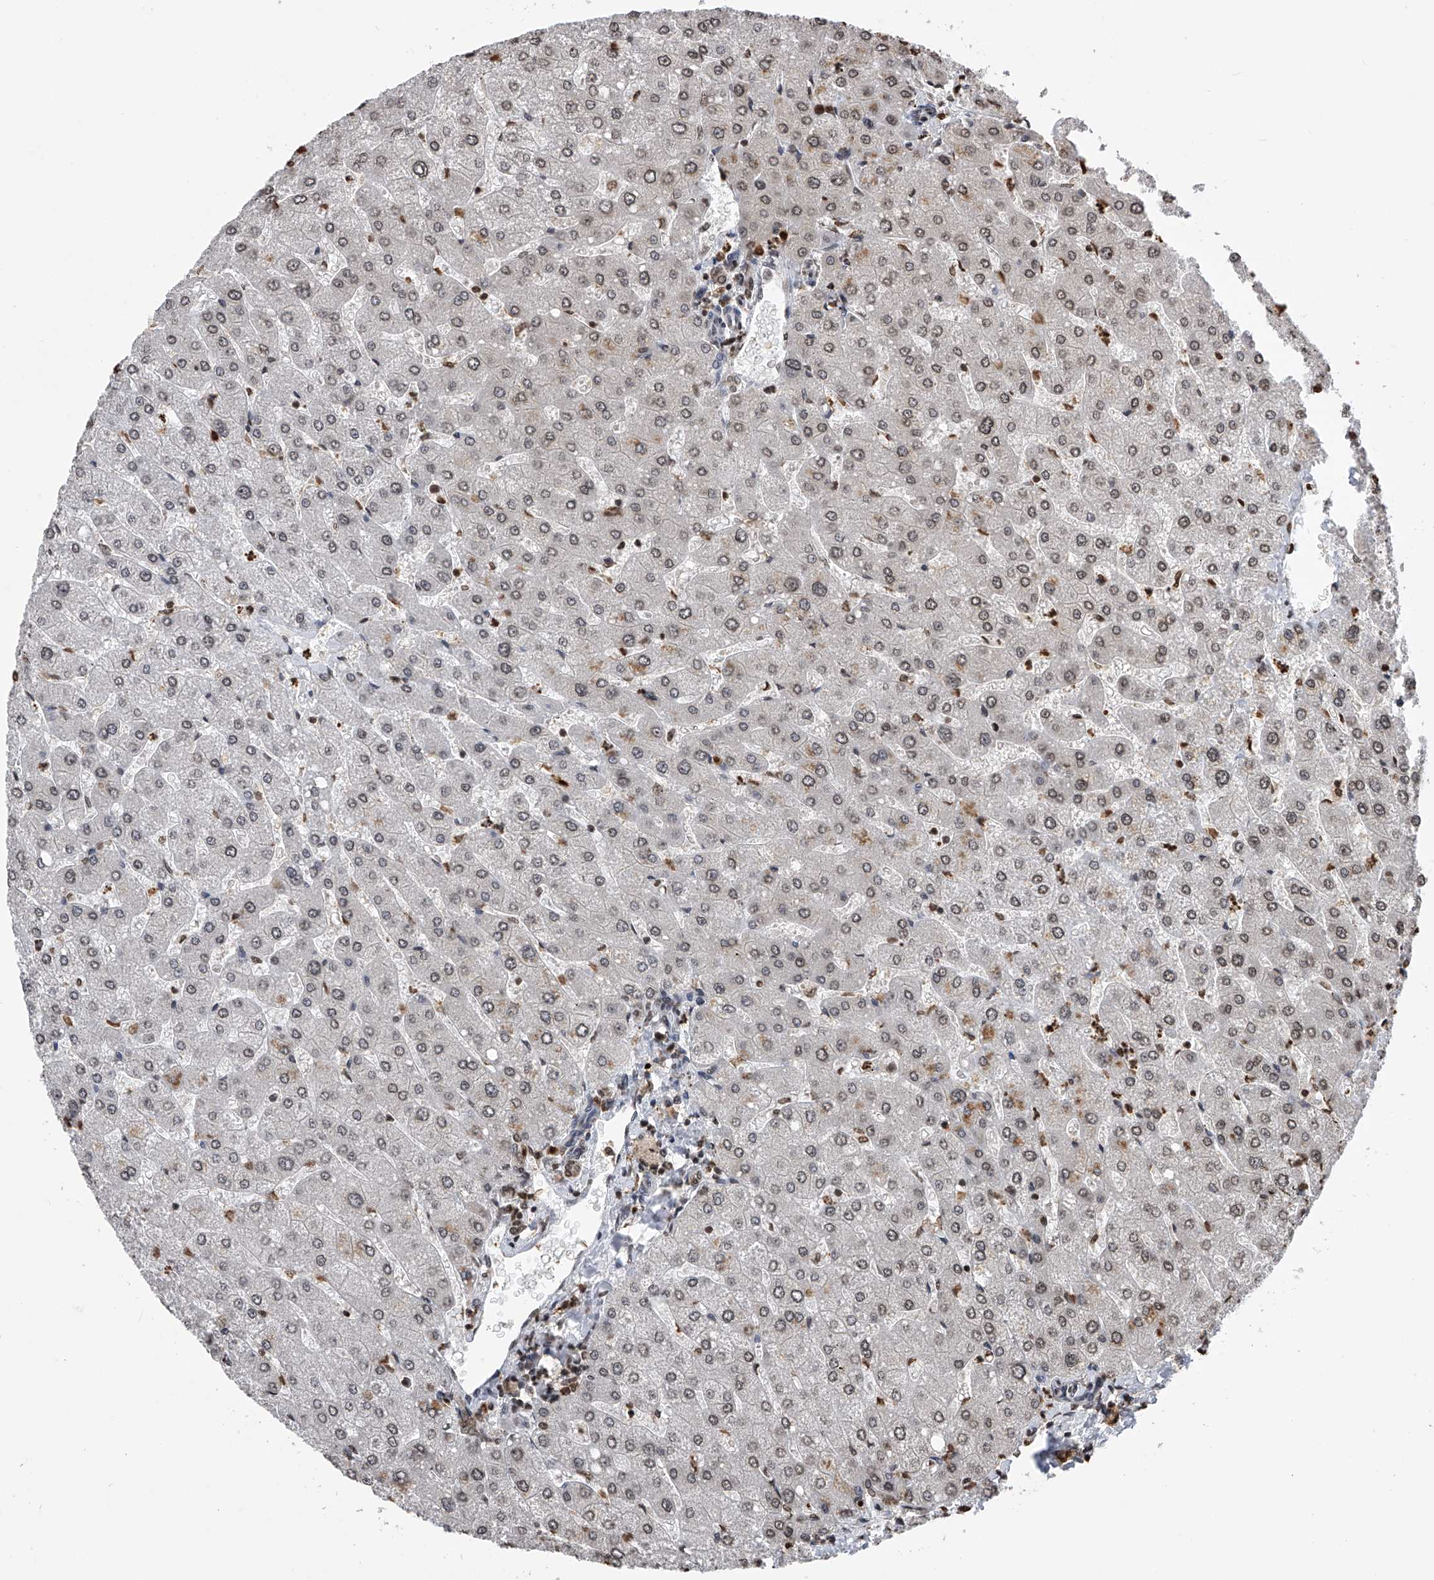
{"staining": {"intensity": "moderate", "quantity": ">75%", "location": "nuclear"}, "tissue": "liver", "cell_type": "Cholangiocytes", "image_type": "normal", "snomed": [{"axis": "morphology", "description": "Normal tissue, NOS"}, {"axis": "topography", "description": "Liver"}], "caption": "This histopathology image displays immunohistochemistry staining of unremarkable liver, with medium moderate nuclear expression in approximately >75% of cholangiocytes.", "gene": "CFAP410", "patient": {"sex": "male", "age": 55}}